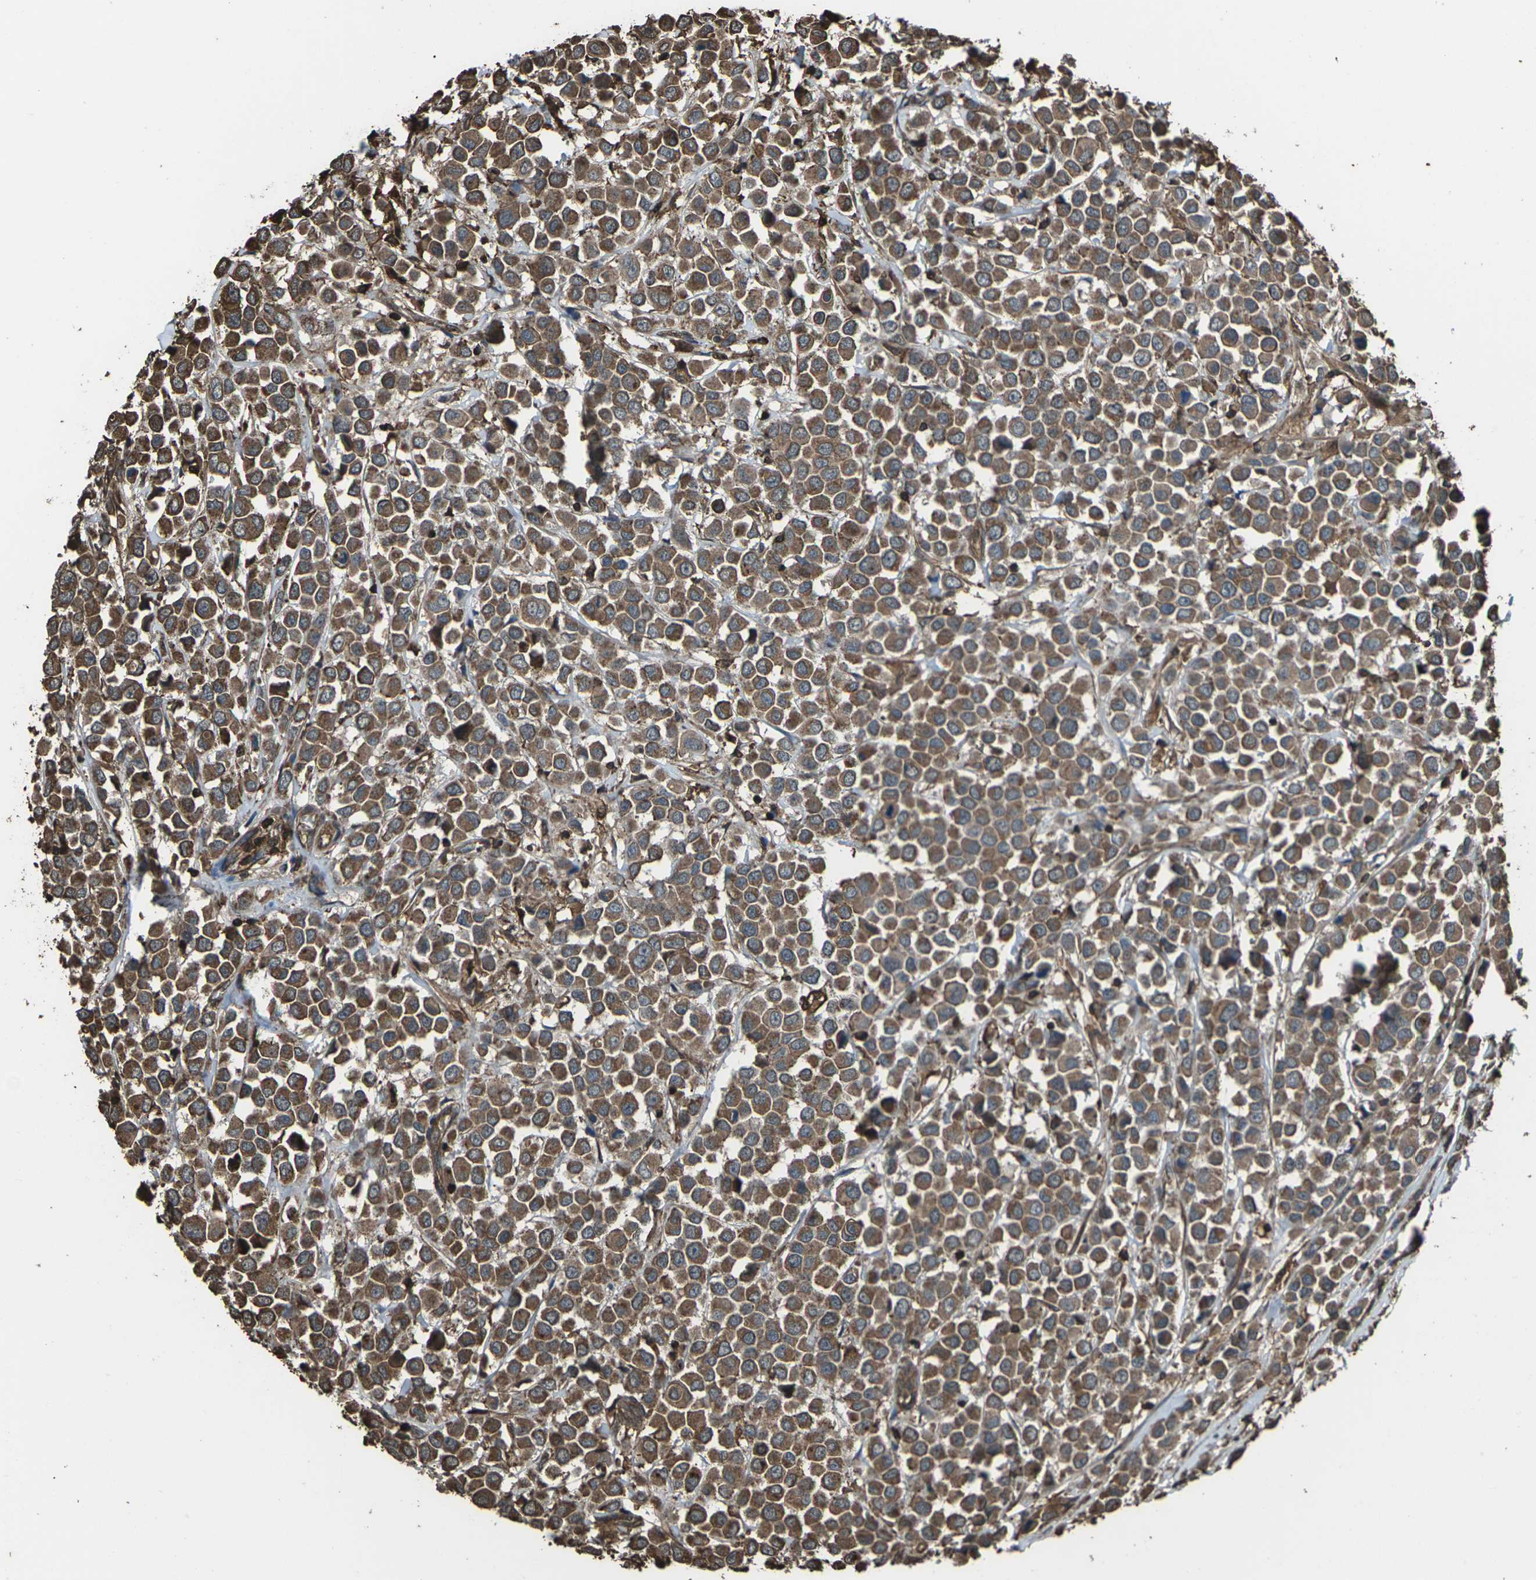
{"staining": {"intensity": "moderate", "quantity": ">75%", "location": "cytoplasmic/membranous"}, "tissue": "breast cancer", "cell_type": "Tumor cells", "image_type": "cancer", "snomed": [{"axis": "morphology", "description": "Duct carcinoma"}, {"axis": "topography", "description": "Breast"}], "caption": "Invasive ductal carcinoma (breast) stained with a protein marker exhibits moderate staining in tumor cells.", "gene": "DHPS", "patient": {"sex": "female", "age": 61}}